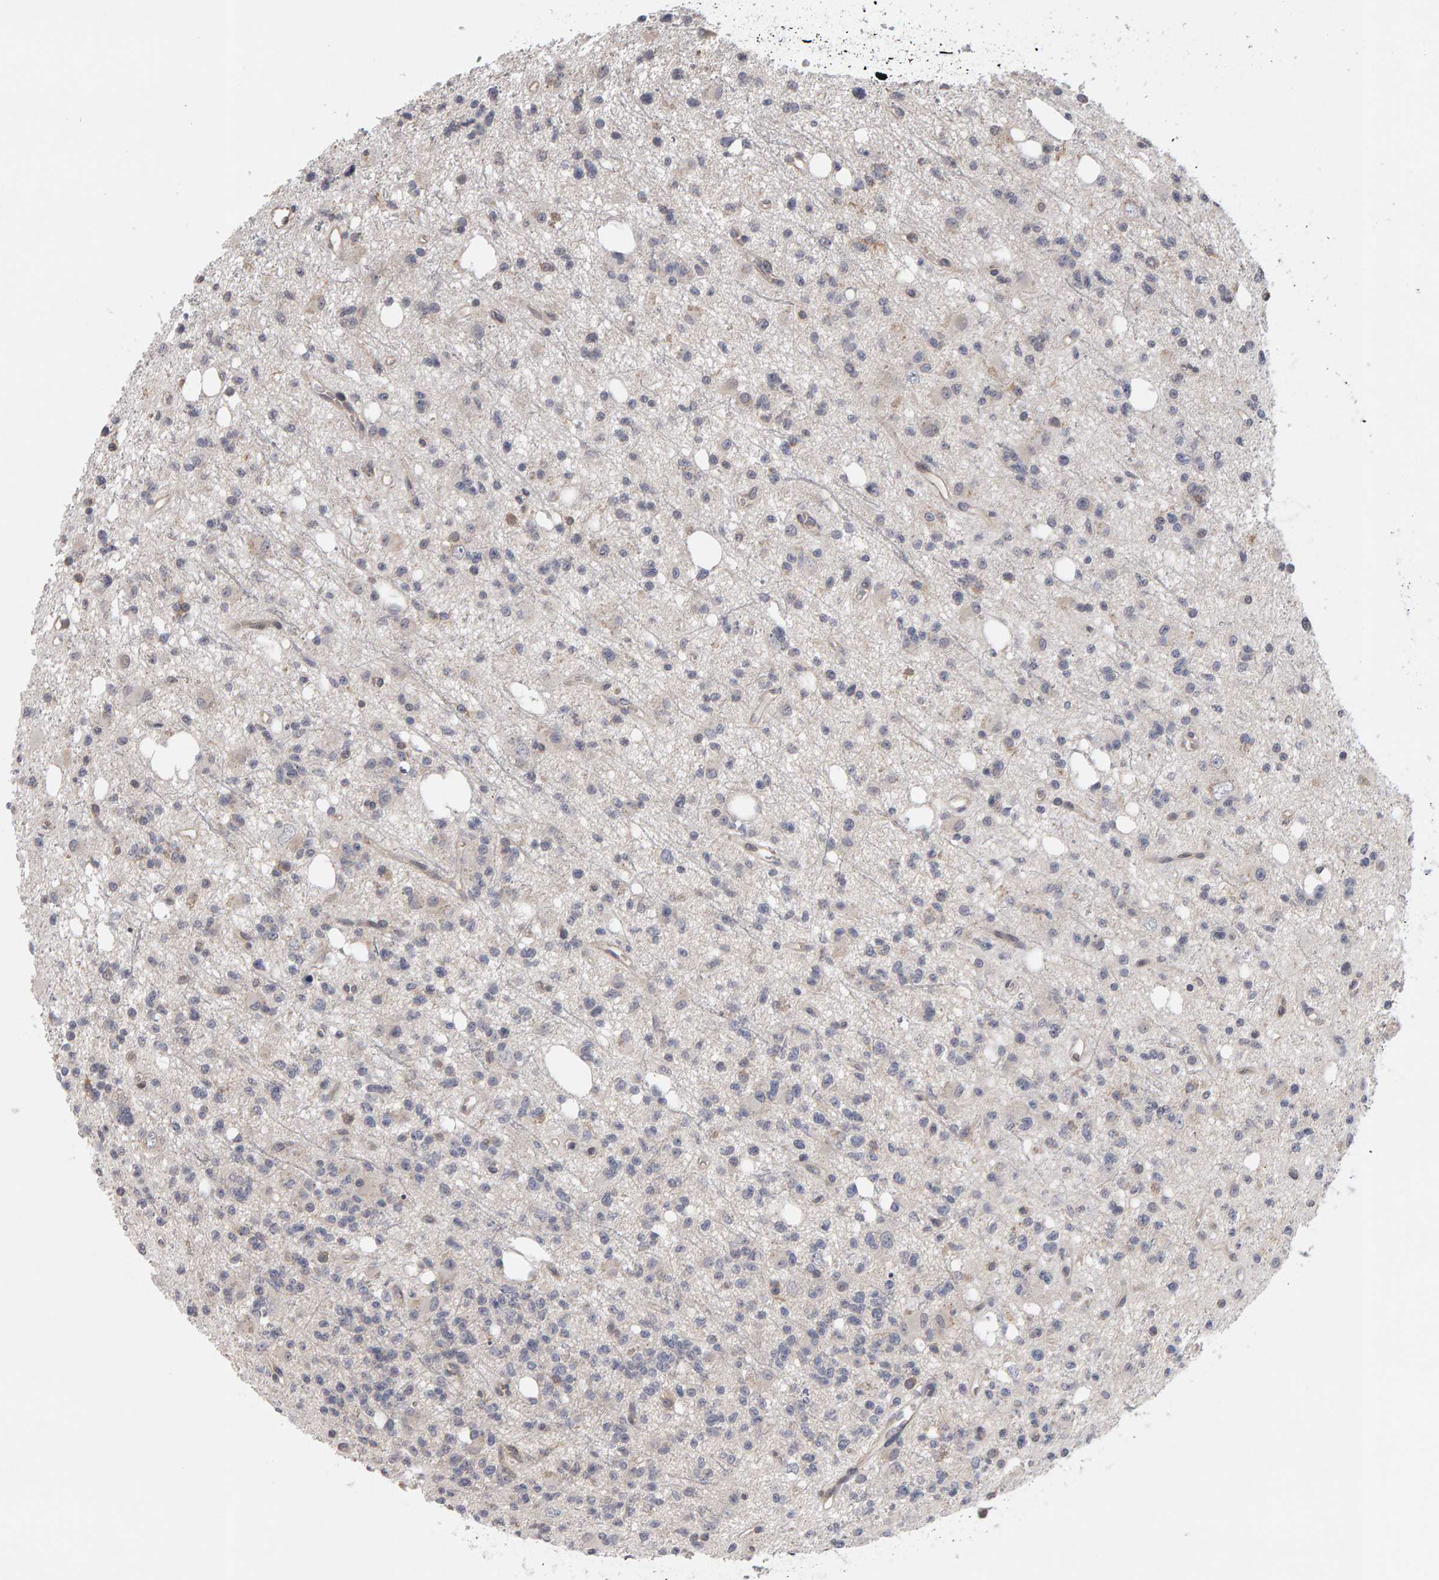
{"staining": {"intensity": "weak", "quantity": "<25%", "location": "cytoplasmic/membranous"}, "tissue": "glioma", "cell_type": "Tumor cells", "image_type": "cancer", "snomed": [{"axis": "morphology", "description": "Glioma, malignant, High grade"}, {"axis": "topography", "description": "Brain"}], "caption": "IHC image of glioma stained for a protein (brown), which demonstrates no positivity in tumor cells.", "gene": "MSRA", "patient": {"sex": "female", "age": 62}}